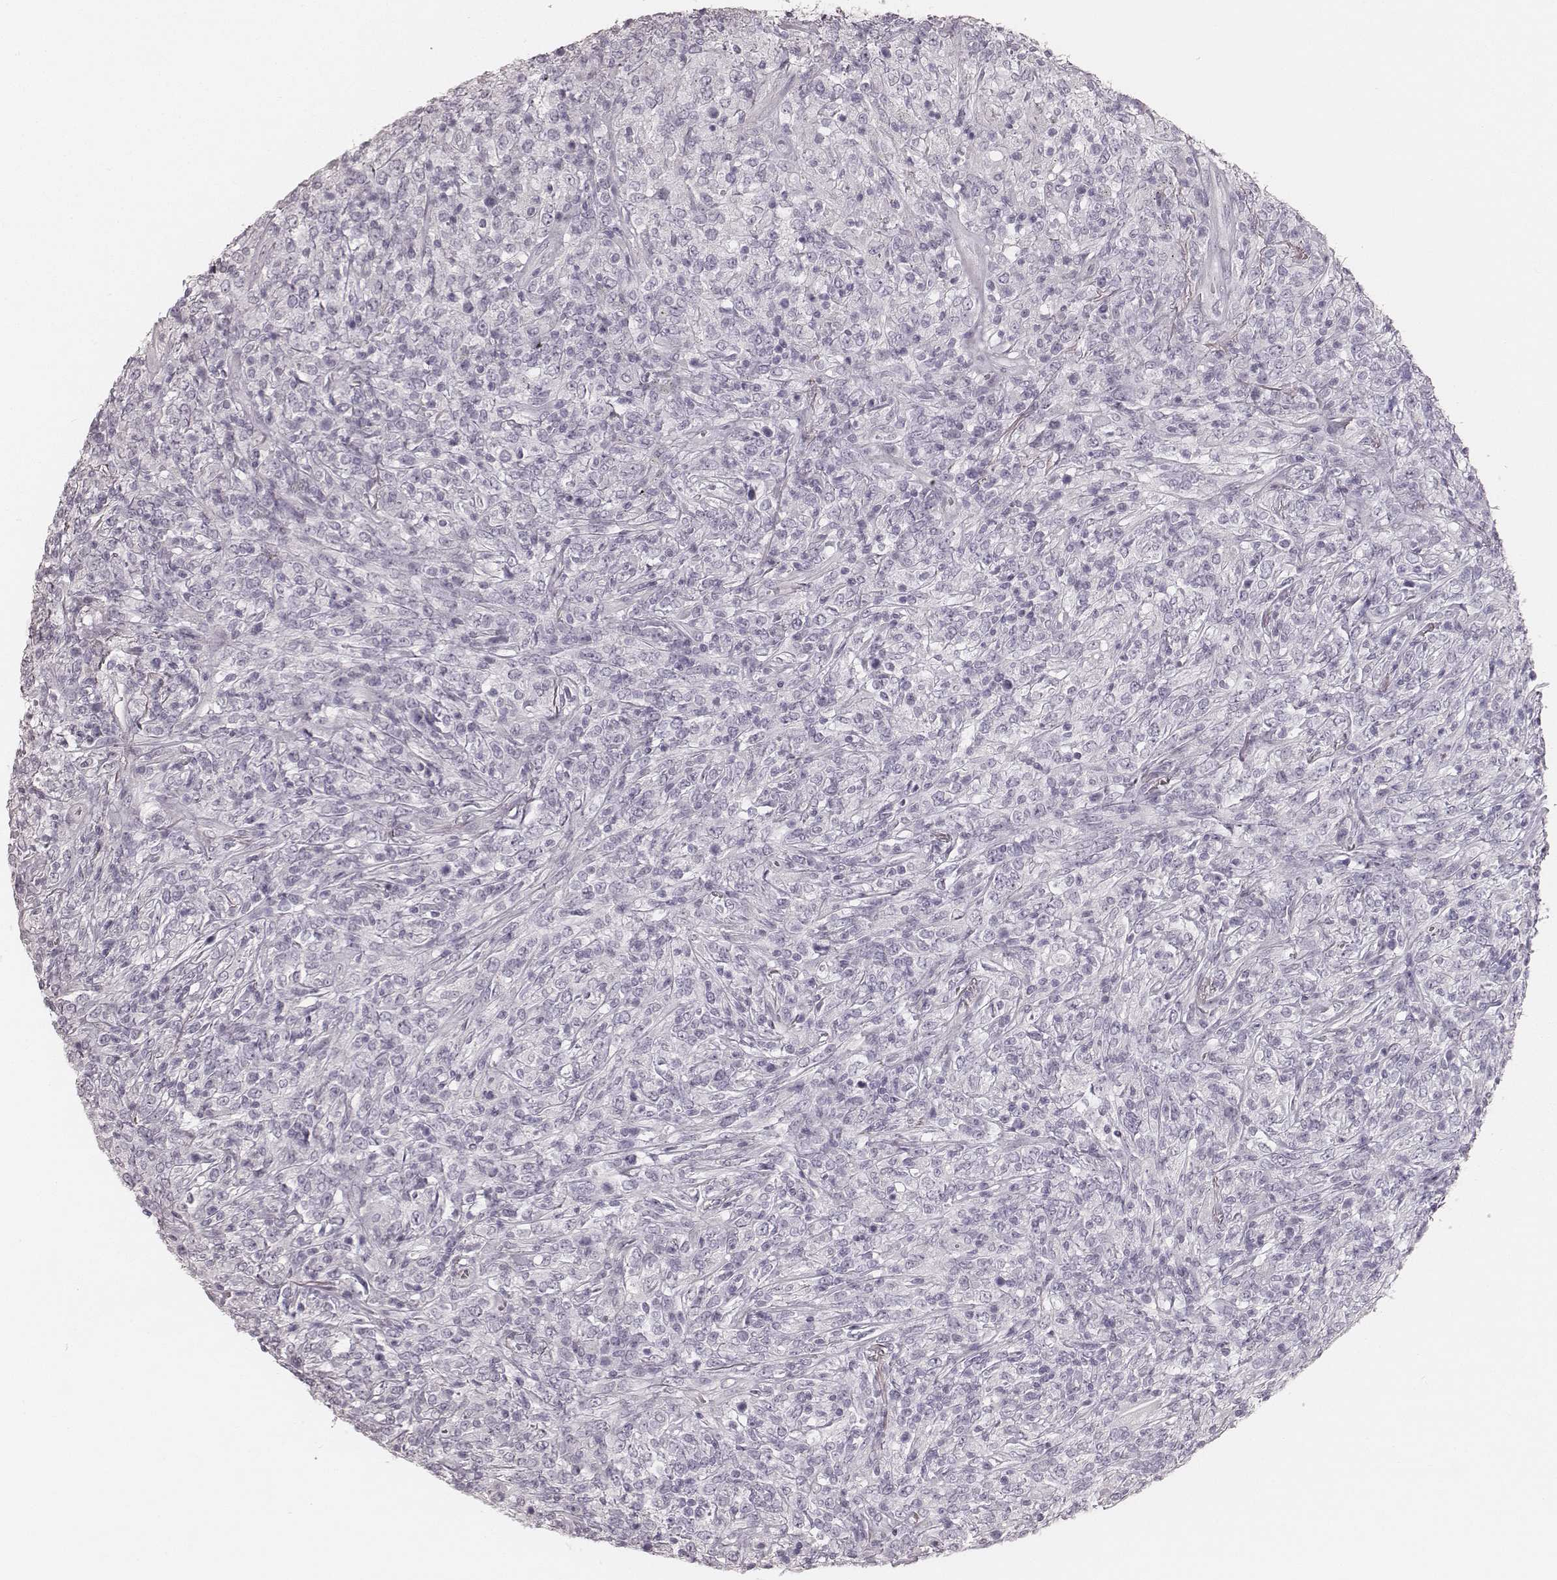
{"staining": {"intensity": "negative", "quantity": "none", "location": "none"}, "tissue": "lymphoma", "cell_type": "Tumor cells", "image_type": "cancer", "snomed": [{"axis": "morphology", "description": "Malignant lymphoma, non-Hodgkin's type, High grade"}, {"axis": "topography", "description": "Lung"}], "caption": "The histopathology image exhibits no staining of tumor cells in high-grade malignant lymphoma, non-Hodgkin's type. Brightfield microscopy of immunohistochemistry (IHC) stained with DAB (3,3'-diaminobenzidine) (brown) and hematoxylin (blue), captured at high magnification.", "gene": "KRT34", "patient": {"sex": "male", "age": 79}}